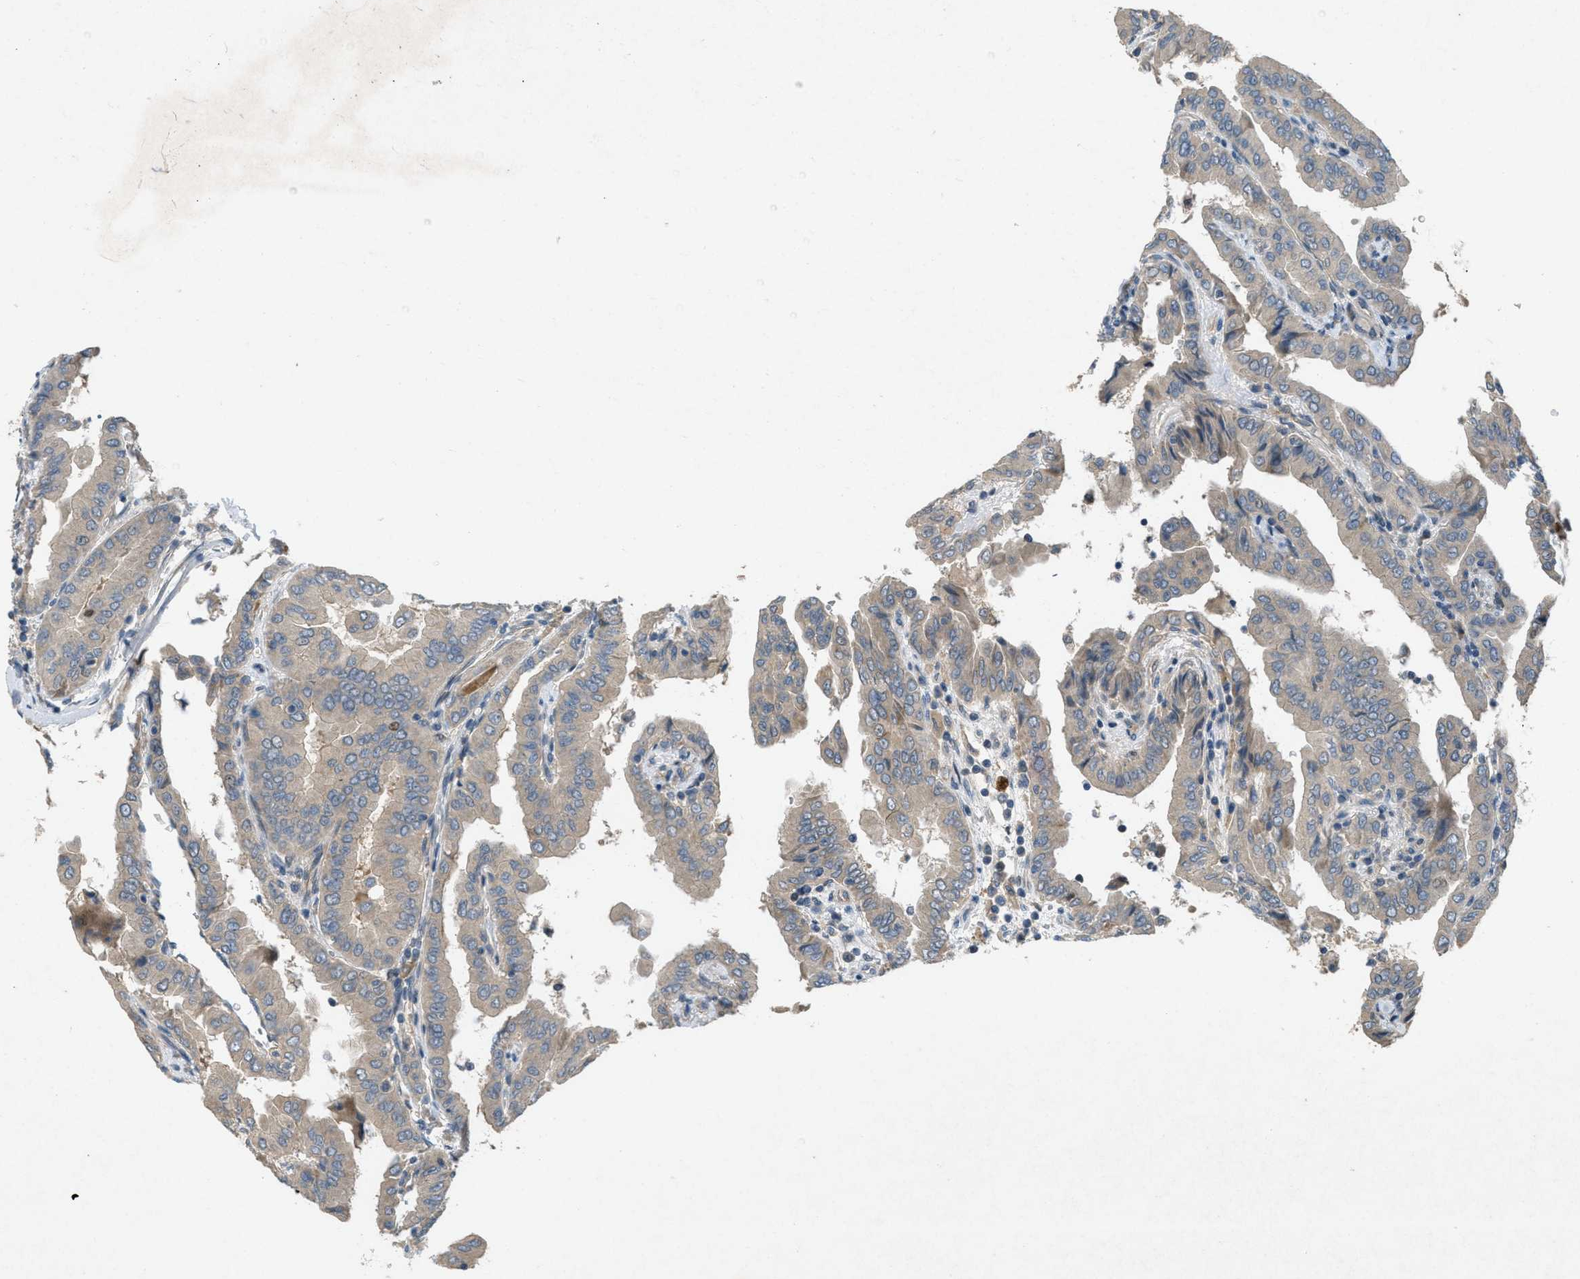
{"staining": {"intensity": "weak", "quantity": ">75%", "location": "cytoplasmic/membranous"}, "tissue": "thyroid cancer", "cell_type": "Tumor cells", "image_type": "cancer", "snomed": [{"axis": "morphology", "description": "Papillary adenocarcinoma, NOS"}, {"axis": "topography", "description": "Thyroid gland"}], "caption": "Thyroid cancer stained with a brown dye exhibits weak cytoplasmic/membranous positive staining in about >75% of tumor cells.", "gene": "ADCY6", "patient": {"sex": "male", "age": 33}}